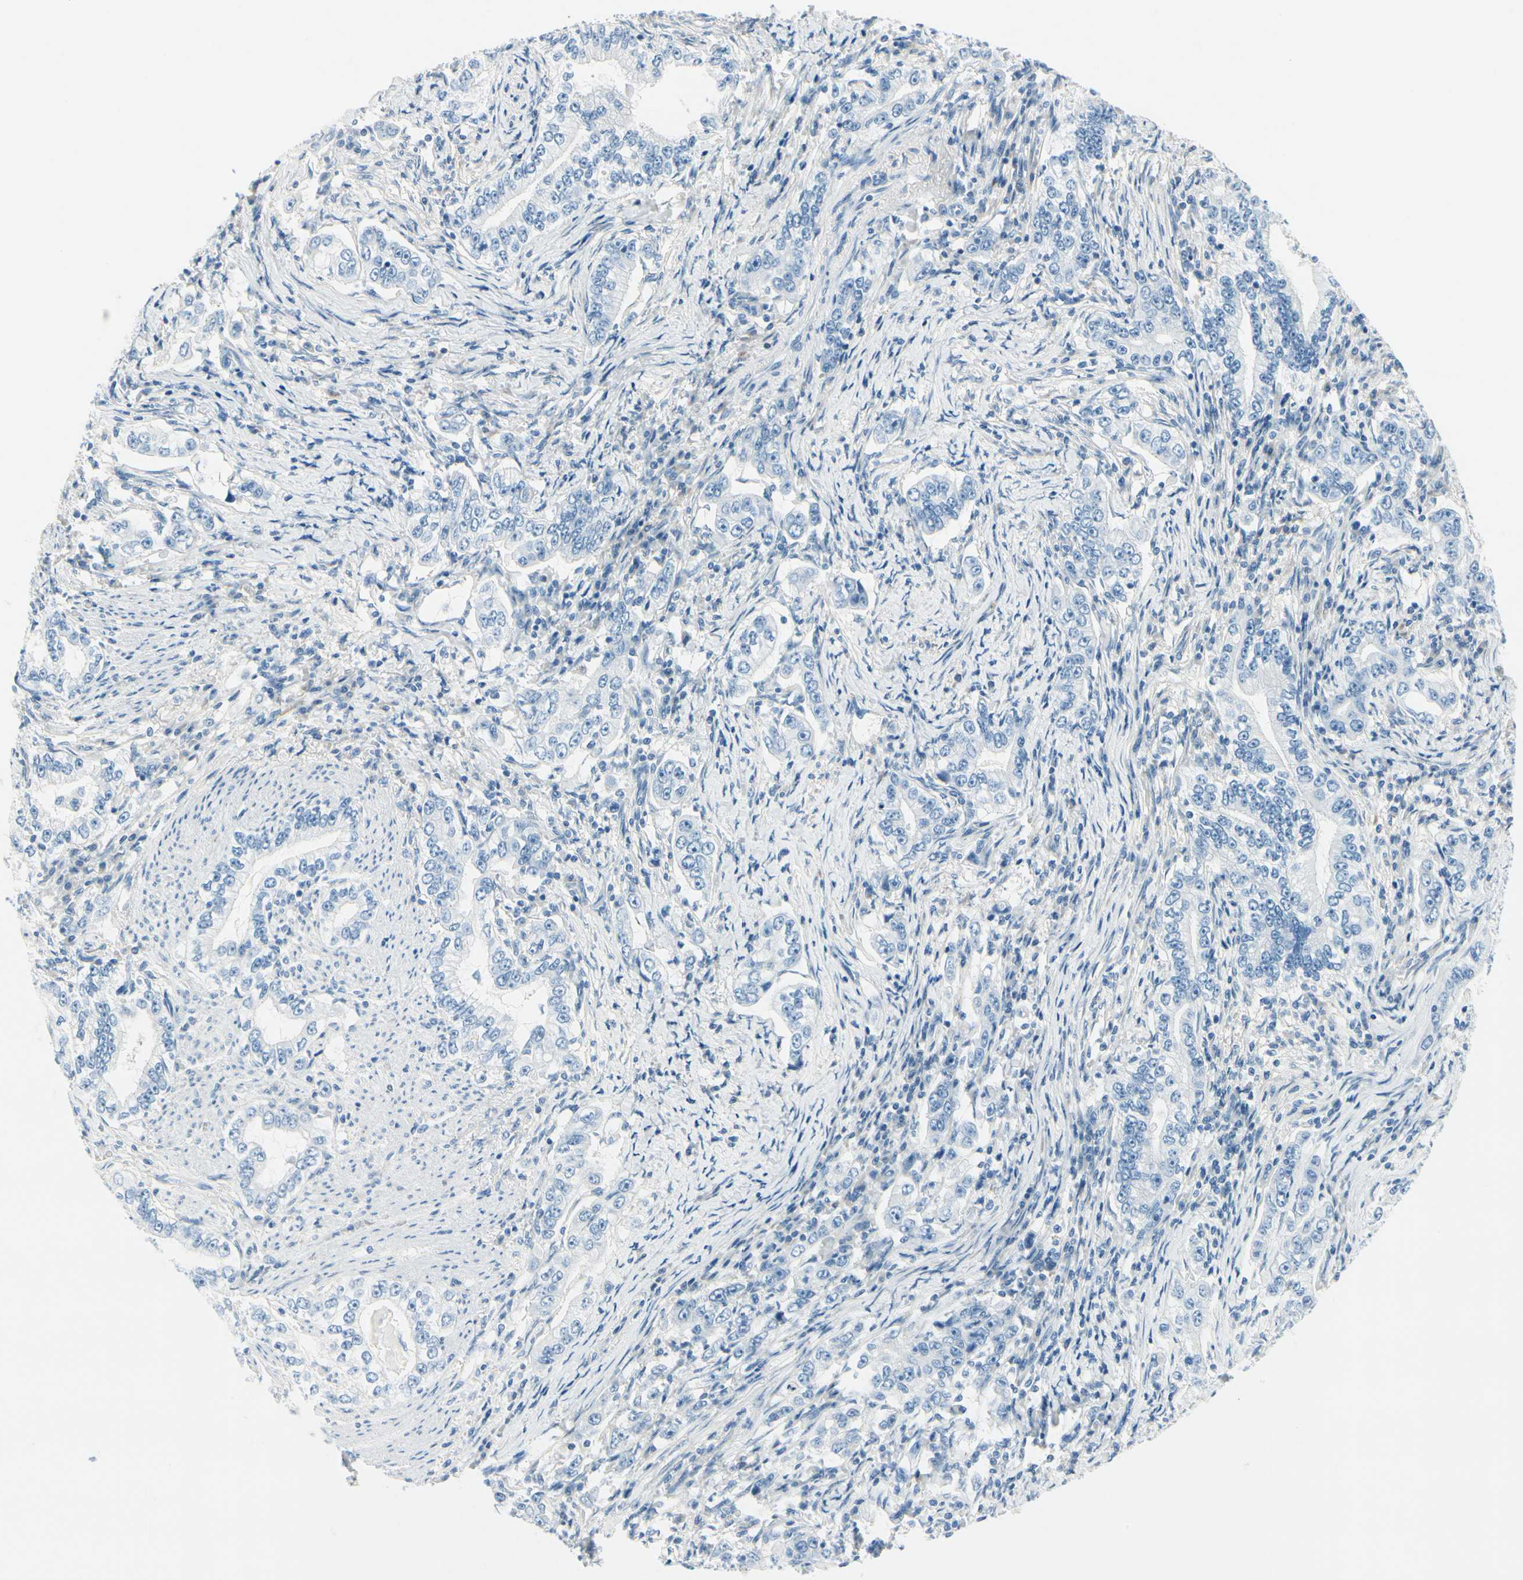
{"staining": {"intensity": "negative", "quantity": "none", "location": "none"}, "tissue": "stomach cancer", "cell_type": "Tumor cells", "image_type": "cancer", "snomed": [{"axis": "morphology", "description": "Adenocarcinoma, NOS"}, {"axis": "topography", "description": "Stomach, lower"}], "caption": "Image shows no significant protein expression in tumor cells of stomach cancer (adenocarcinoma).", "gene": "PEBP1", "patient": {"sex": "female", "age": 72}}